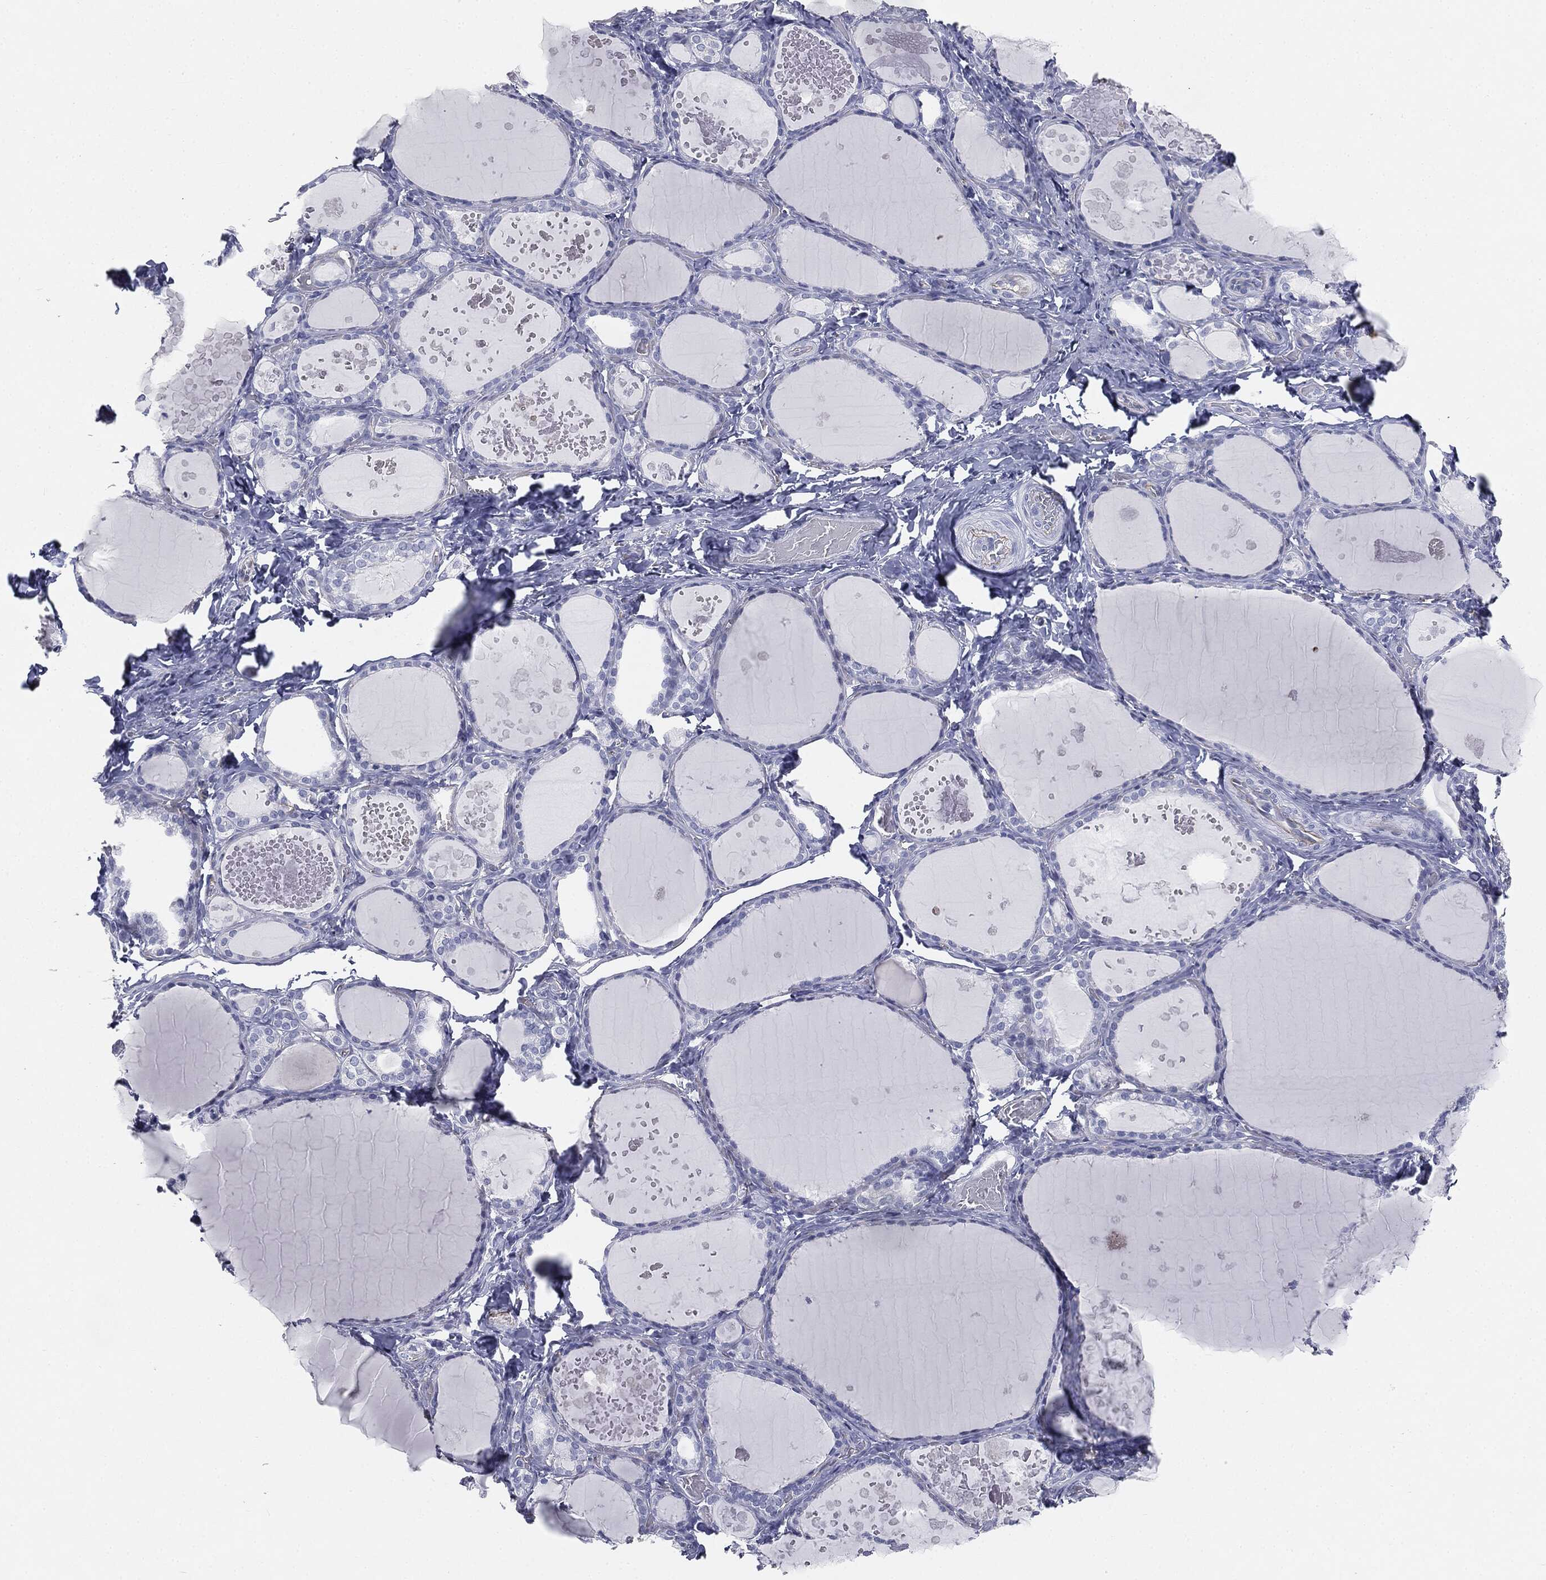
{"staining": {"intensity": "negative", "quantity": "none", "location": "none"}, "tissue": "thyroid gland", "cell_type": "Glandular cells", "image_type": "normal", "snomed": [{"axis": "morphology", "description": "Normal tissue, NOS"}, {"axis": "topography", "description": "Thyroid gland"}], "caption": "Immunohistochemistry (IHC) histopathology image of unremarkable thyroid gland: thyroid gland stained with DAB demonstrates no significant protein staining in glandular cells. (Stains: DAB immunohistochemistry with hematoxylin counter stain, Microscopy: brightfield microscopy at high magnification).", "gene": "MUC5AC", "patient": {"sex": "female", "age": 56}}